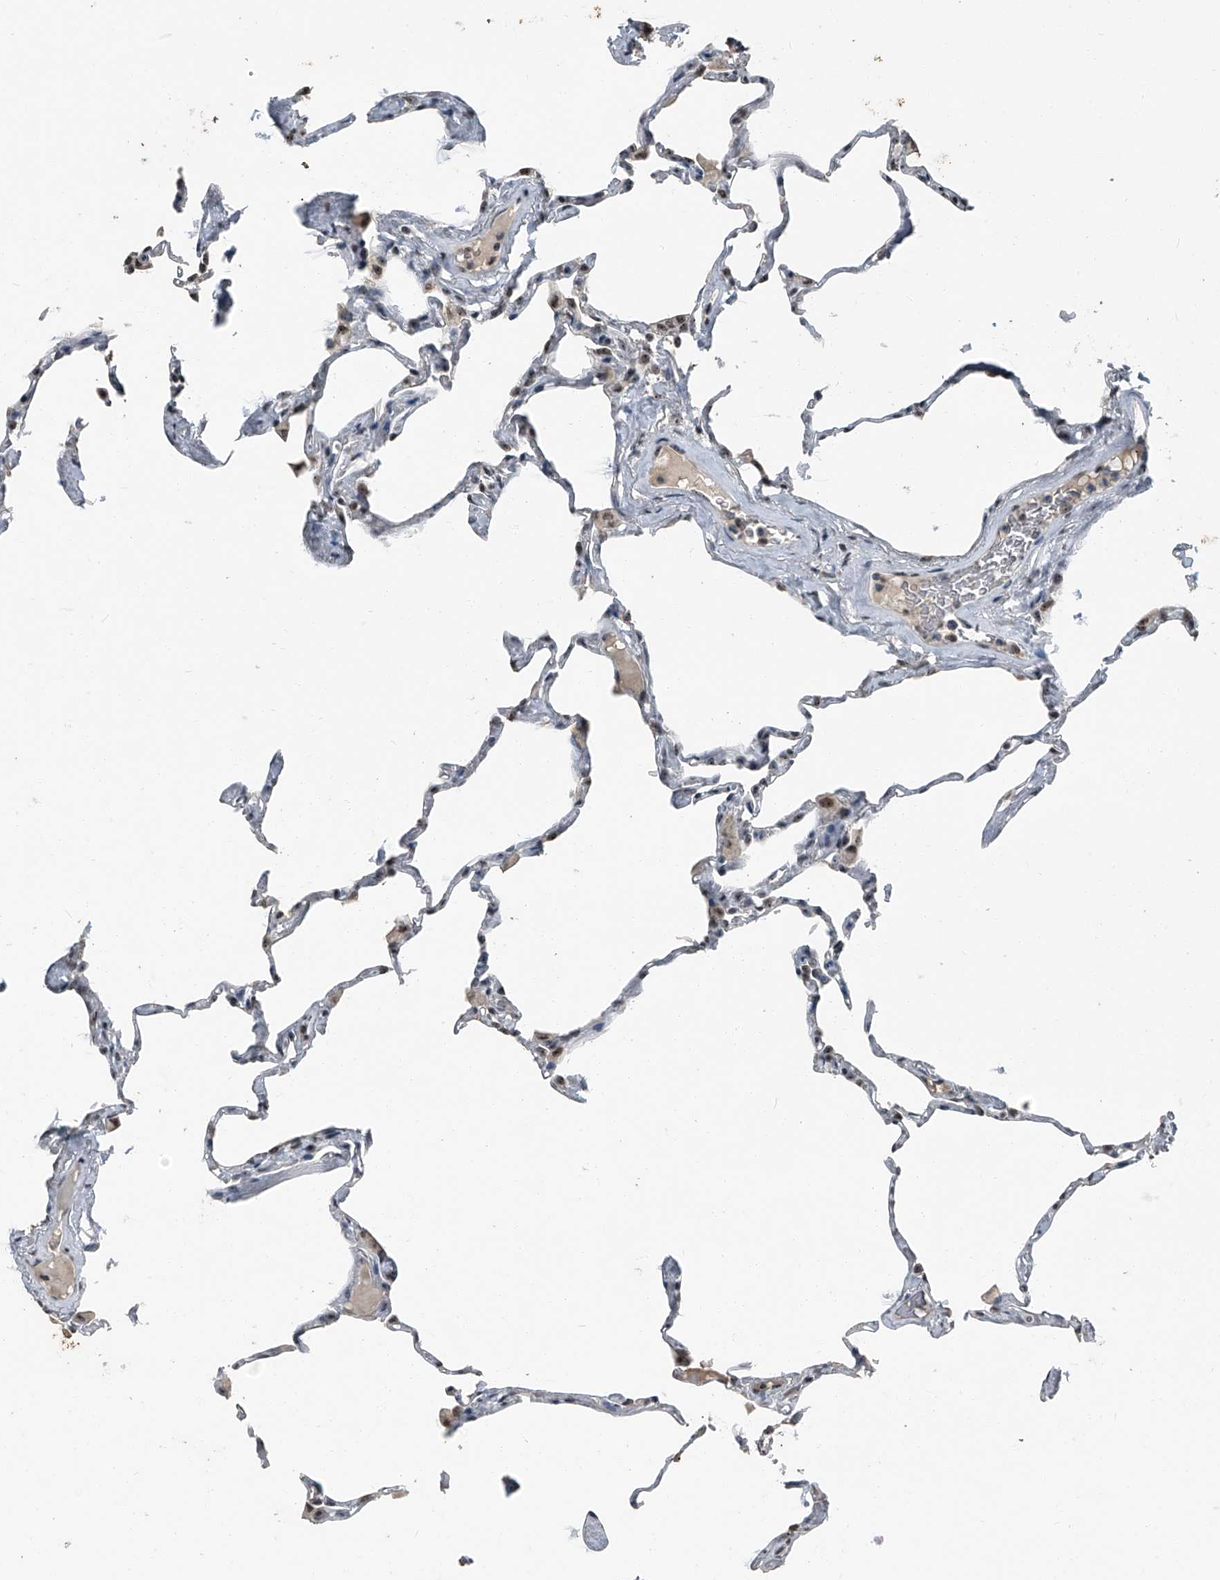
{"staining": {"intensity": "weak", "quantity": "25%-75%", "location": "nuclear"}, "tissue": "lung", "cell_type": "Alveolar cells", "image_type": "normal", "snomed": [{"axis": "morphology", "description": "Normal tissue, NOS"}, {"axis": "topography", "description": "Lung"}], "caption": "Protein analysis of unremarkable lung displays weak nuclear staining in about 25%-75% of alveolar cells.", "gene": "TCOF1", "patient": {"sex": "male", "age": 65}}